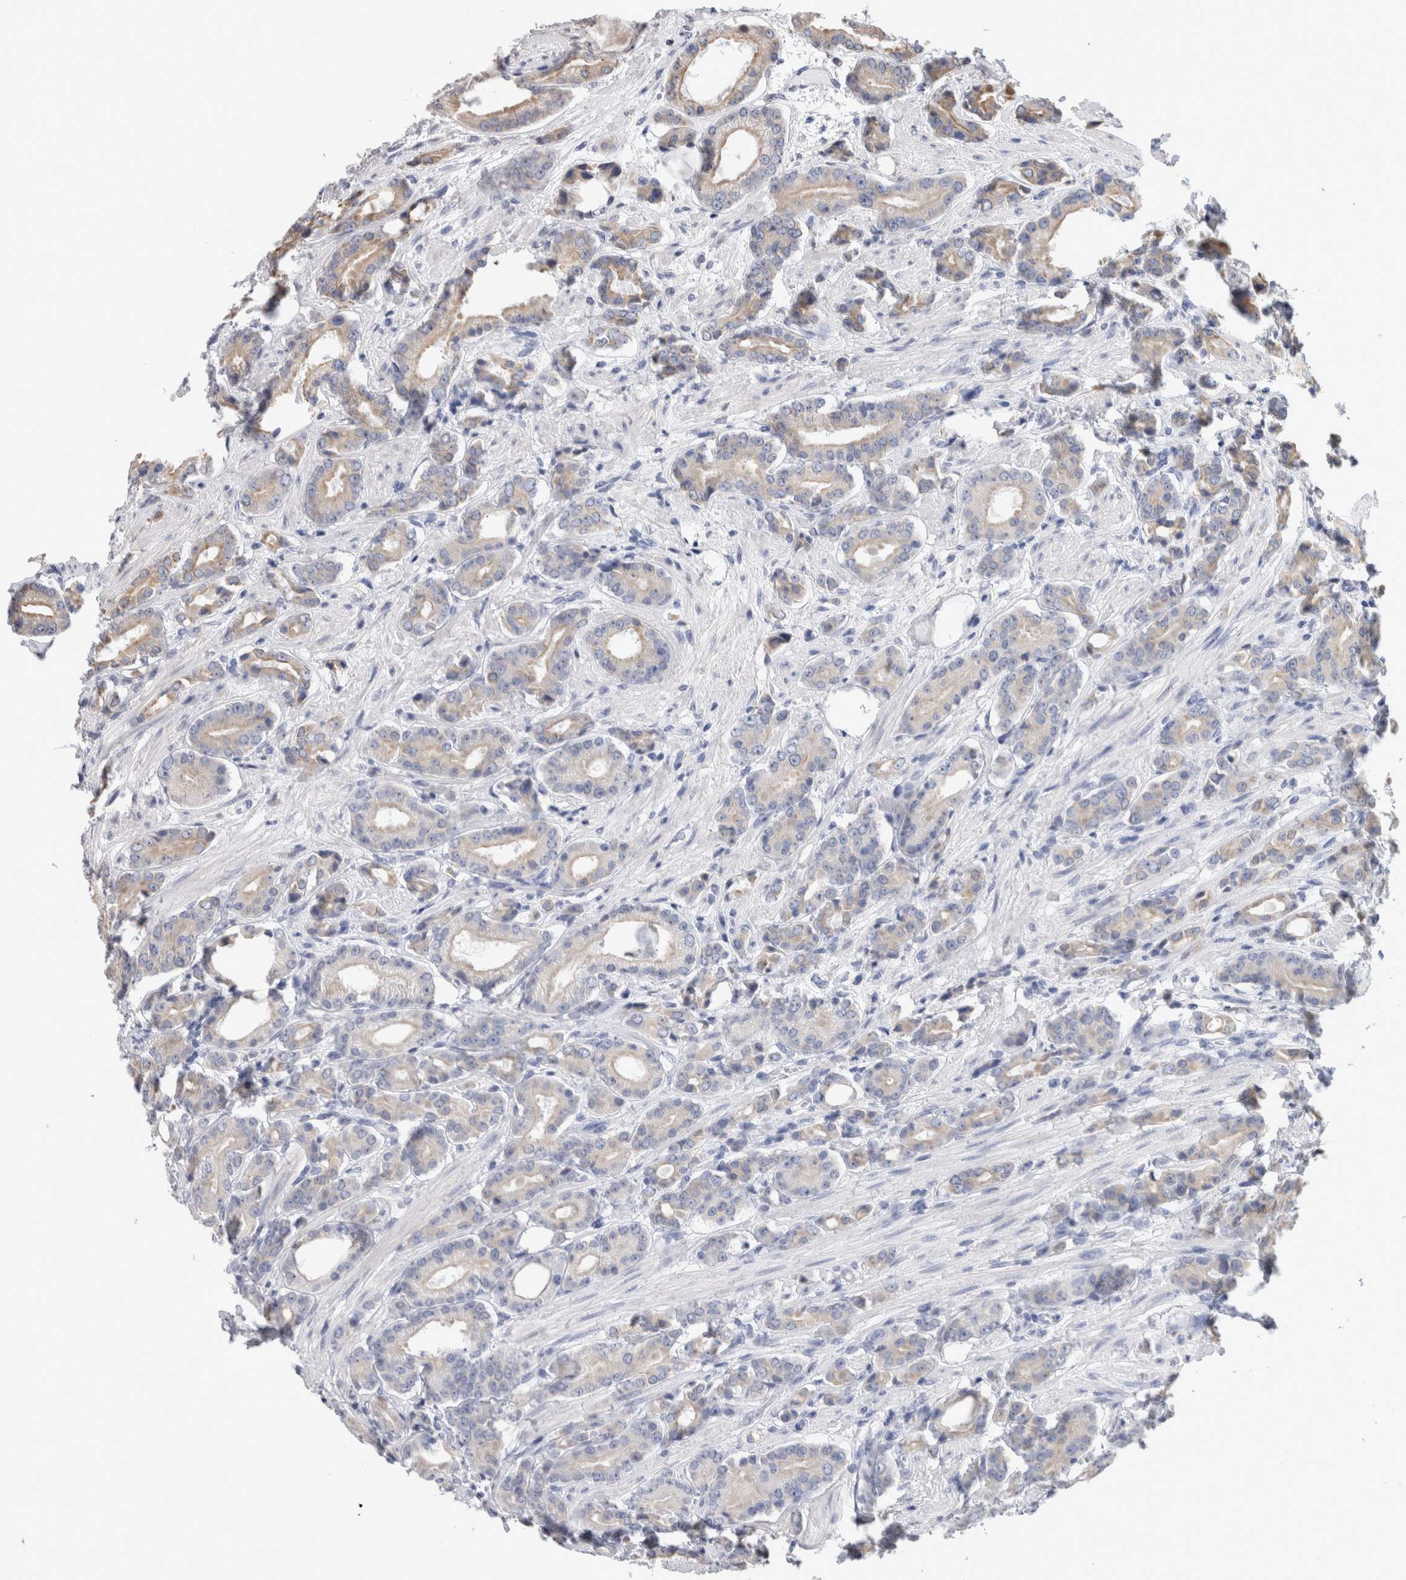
{"staining": {"intensity": "weak", "quantity": "25%-75%", "location": "cytoplasmic/membranous"}, "tissue": "prostate cancer", "cell_type": "Tumor cells", "image_type": "cancer", "snomed": [{"axis": "morphology", "description": "Adenocarcinoma, High grade"}, {"axis": "topography", "description": "Prostate"}], "caption": "This is an image of immunohistochemistry (IHC) staining of prostate cancer (high-grade adenocarcinoma), which shows weak staining in the cytoplasmic/membranous of tumor cells.", "gene": "SMAP2", "patient": {"sex": "male", "age": 71}}